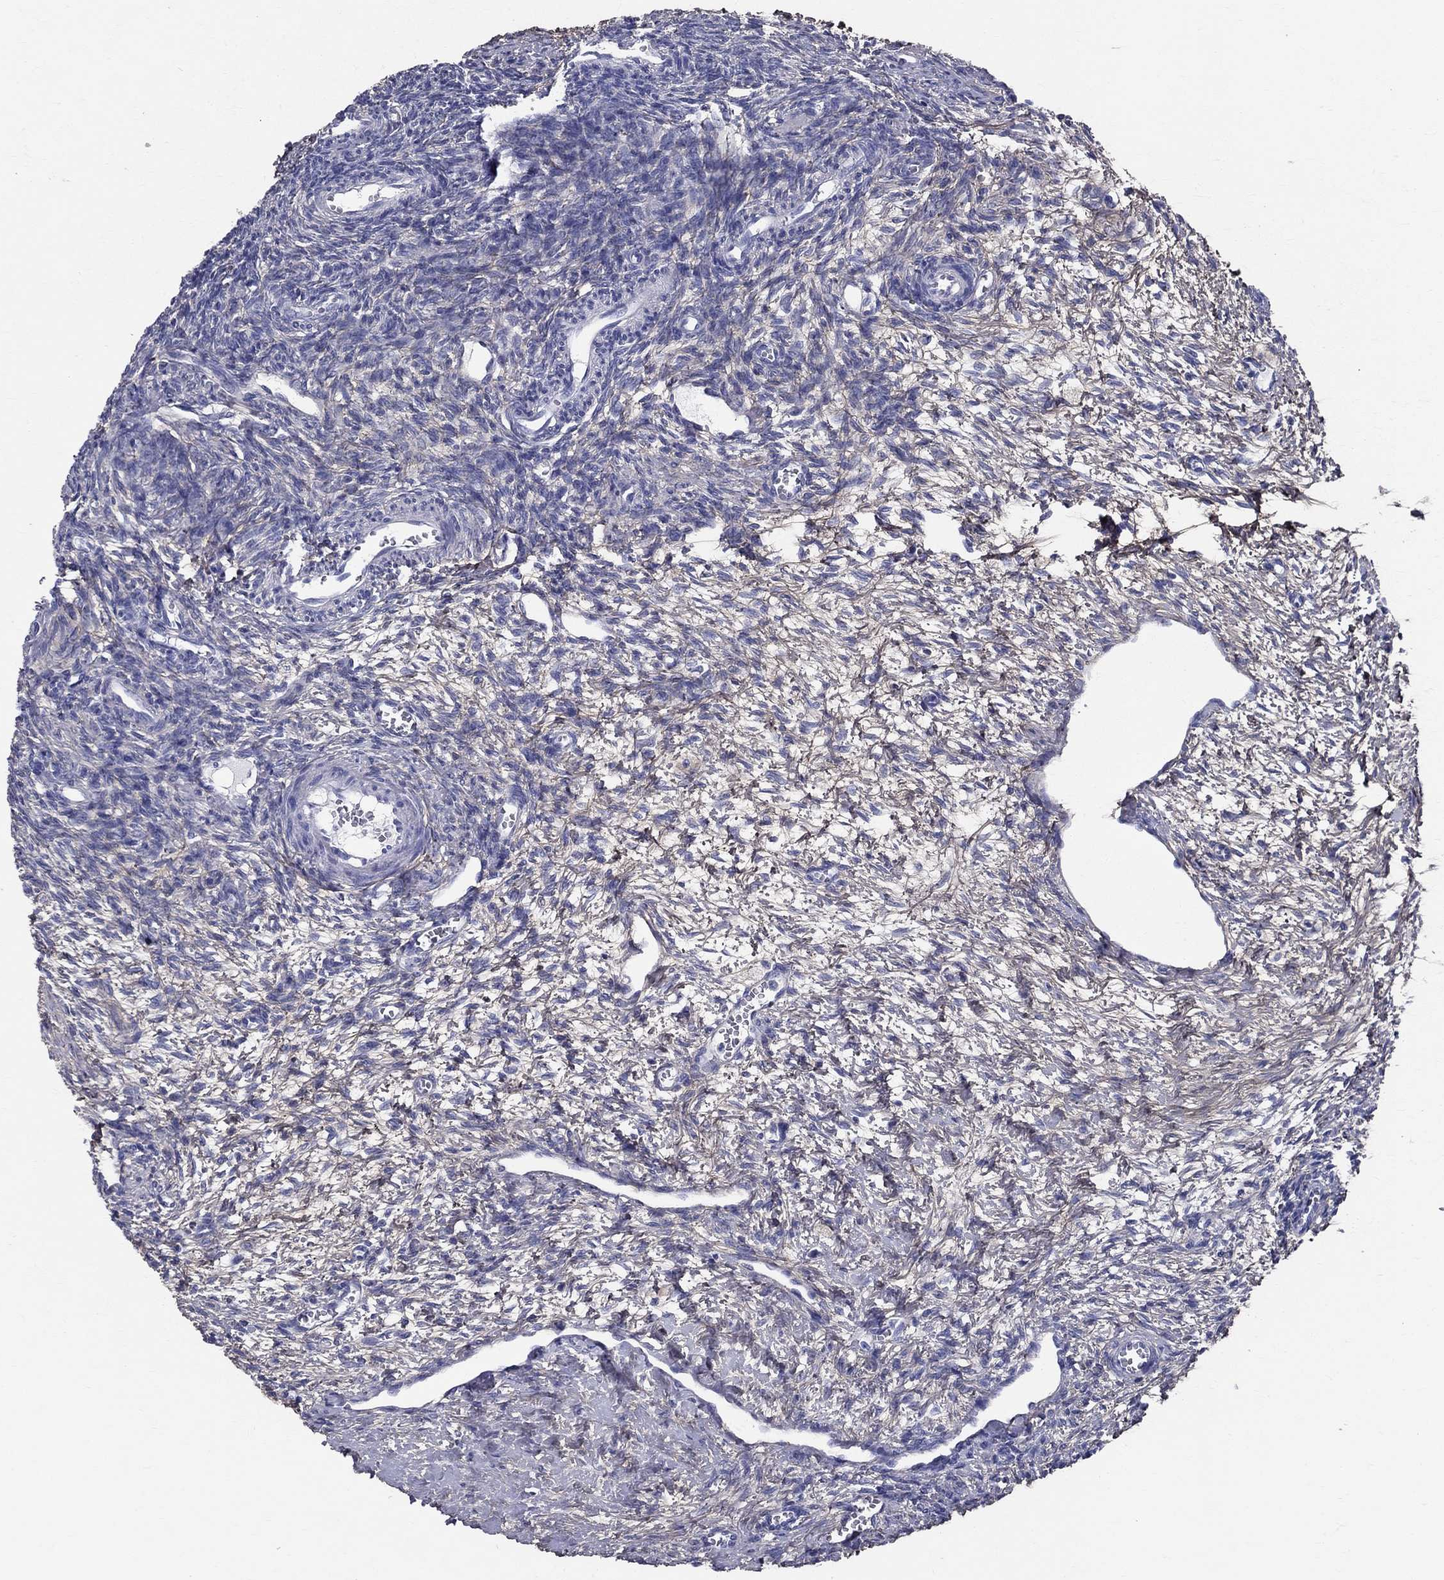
{"staining": {"intensity": "negative", "quantity": "none", "location": "none"}, "tissue": "ovary", "cell_type": "Ovarian stroma cells", "image_type": "normal", "snomed": [{"axis": "morphology", "description": "Normal tissue, NOS"}, {"axis": "topography", "description": "Ovary"}], "caption": "The histopathology image shows no staining of ovarian stroma cells in unremarkable ovary.", "gene": "ANXA10", "patient": {"sex": "female", "age": 27}}